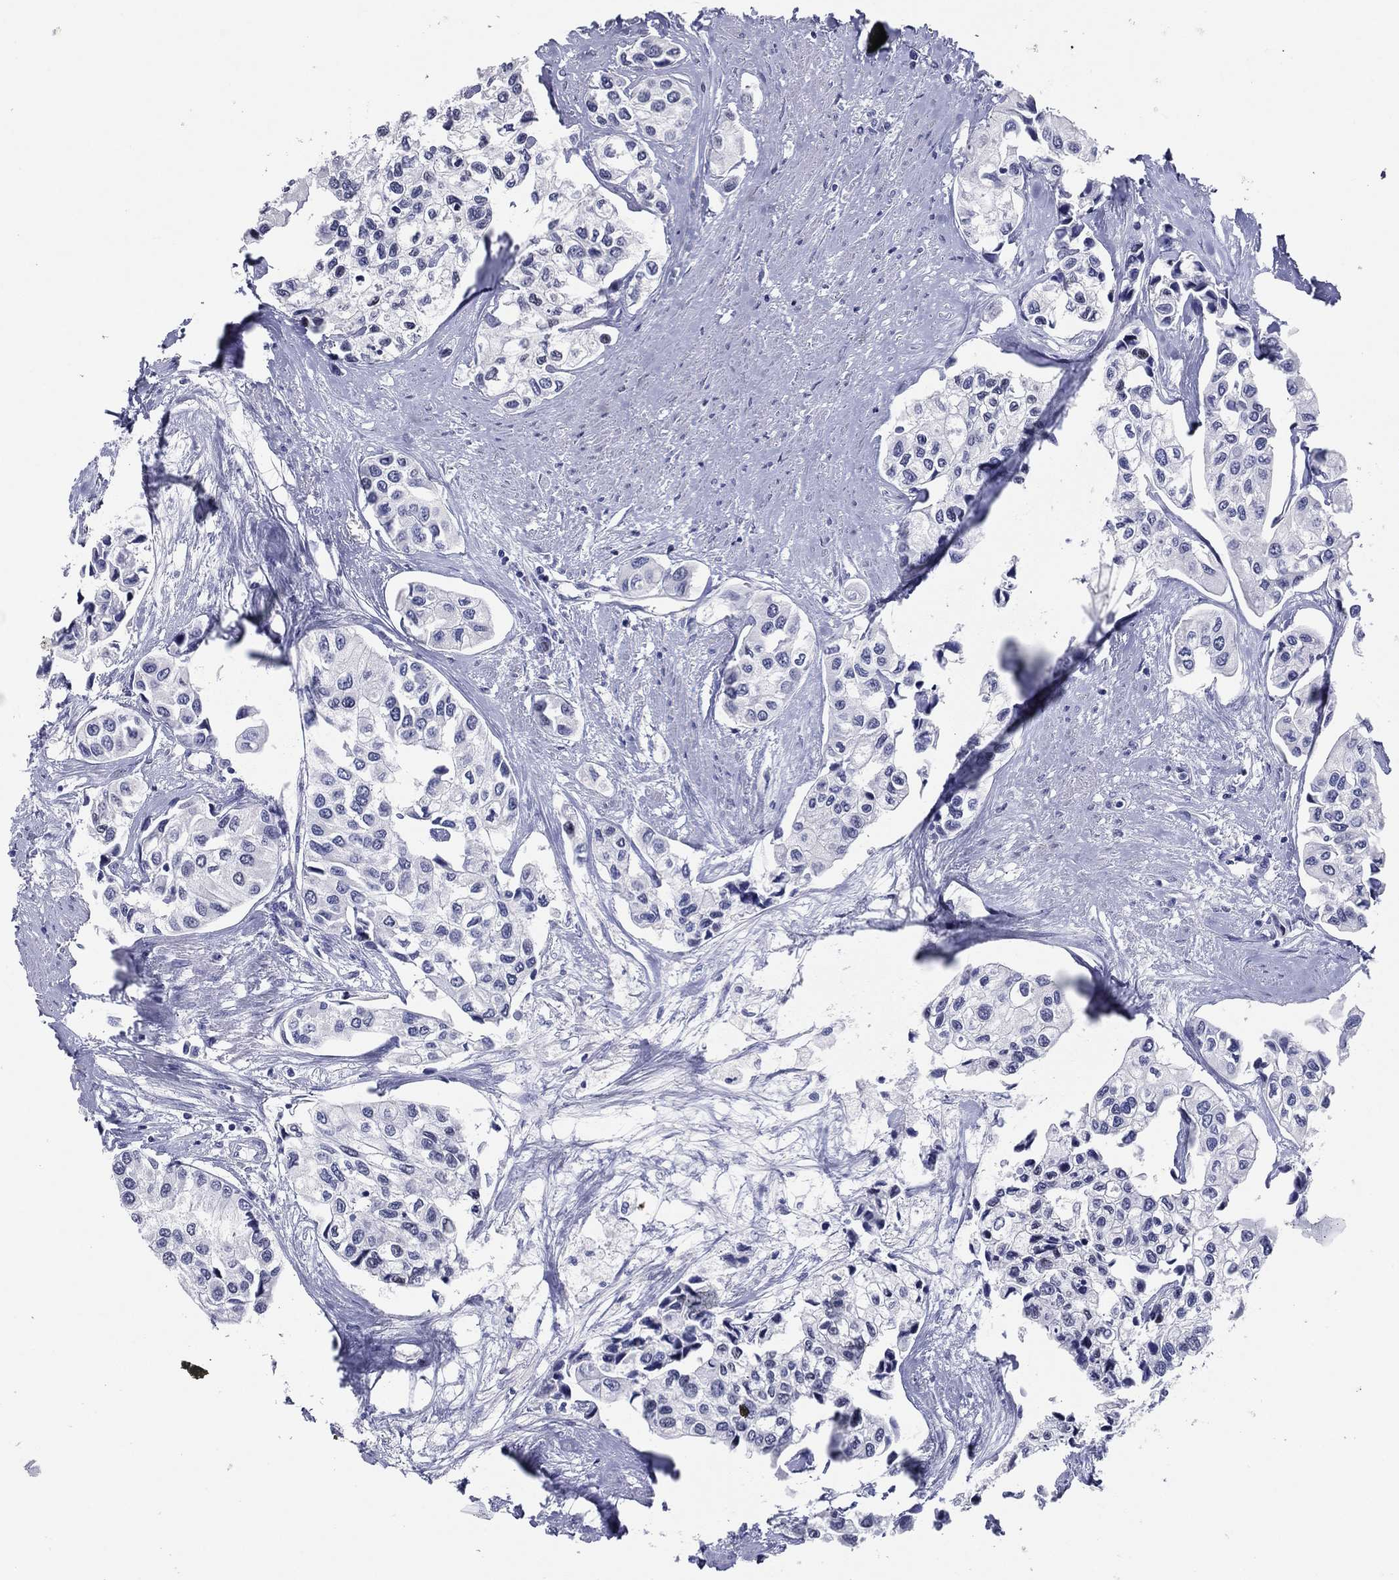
{"staining": {"intensity": "negative", "quantity": "none", "location": "none"}, "tissue": "urothelial cancer", "cell_type": "Tumor cells", "image_type": "cancer", "snomed": [{"axis": "morphology", "description": "Urothelial carcinoma, High grade"}, {"axis": "topography", "description": "Urinary bladder"}], "caption": "IHC image of neoplastic tissue: human high-grade urothelial carcinoma stained with DAB (3,3'-diaminobenzidine) shows no significant protein staining in tumor cells.", "gene": "TFAP2A", "patient": {"sex": "male", "age": 73}}